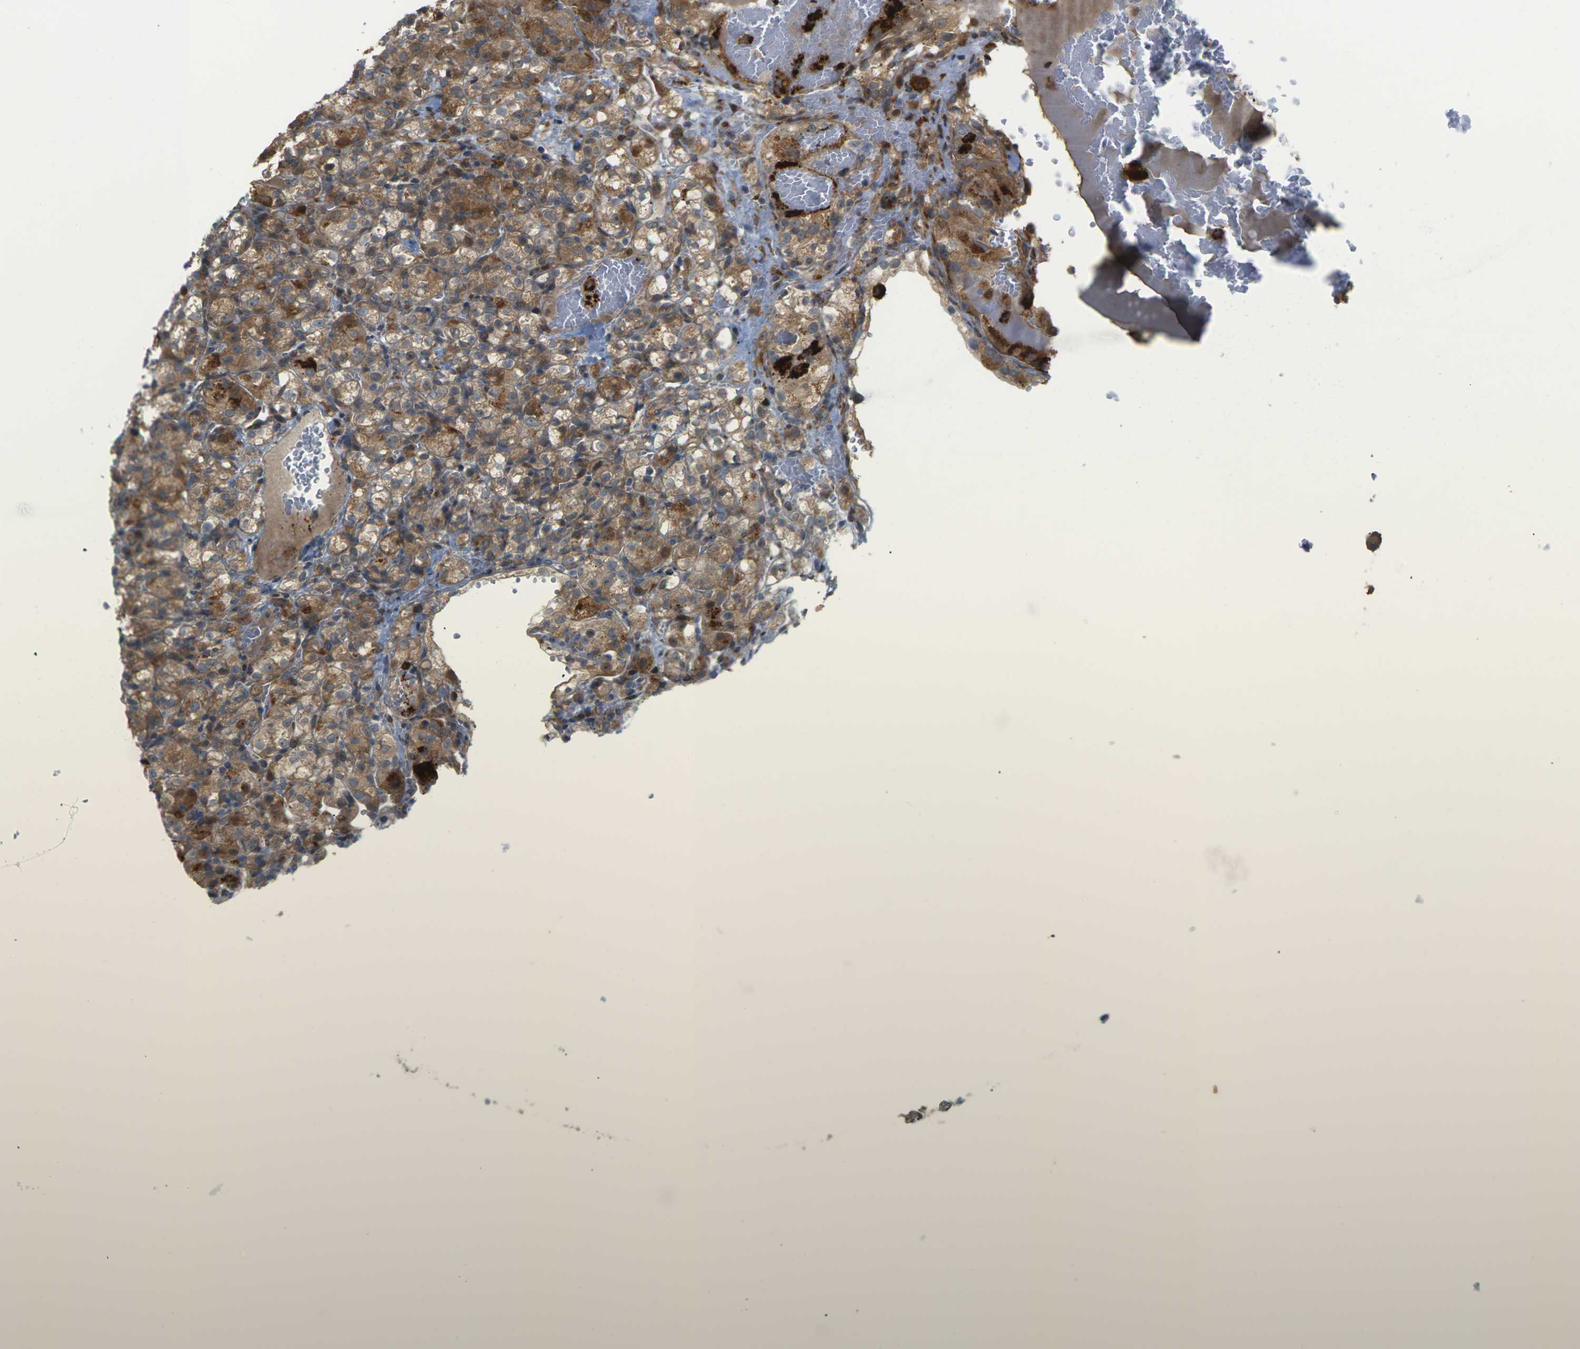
{"staining": {"intensity": "moderate", "quantity": ">75%", "location": "cytoplasmic/membranous"}, "tissue": "renal cancer", "cell_type": "Tumor cells", "image_type": "cancer", "snomed": [{"axis": "morphology", "description": "Normal tissue, NOS"}, {"axis": "morphology", "description": "Adenocarcinoma, NOS"}, {"axis": "topography", "description": "Kidney"}], "caption": "The immunohistochemical stain labels moderate cytoplasmic/membranous expression in tumor cells of renal adenocarcinoma tissue.", "gene": "ROBO1", "patient": {"sex": "male", "age": 61}}